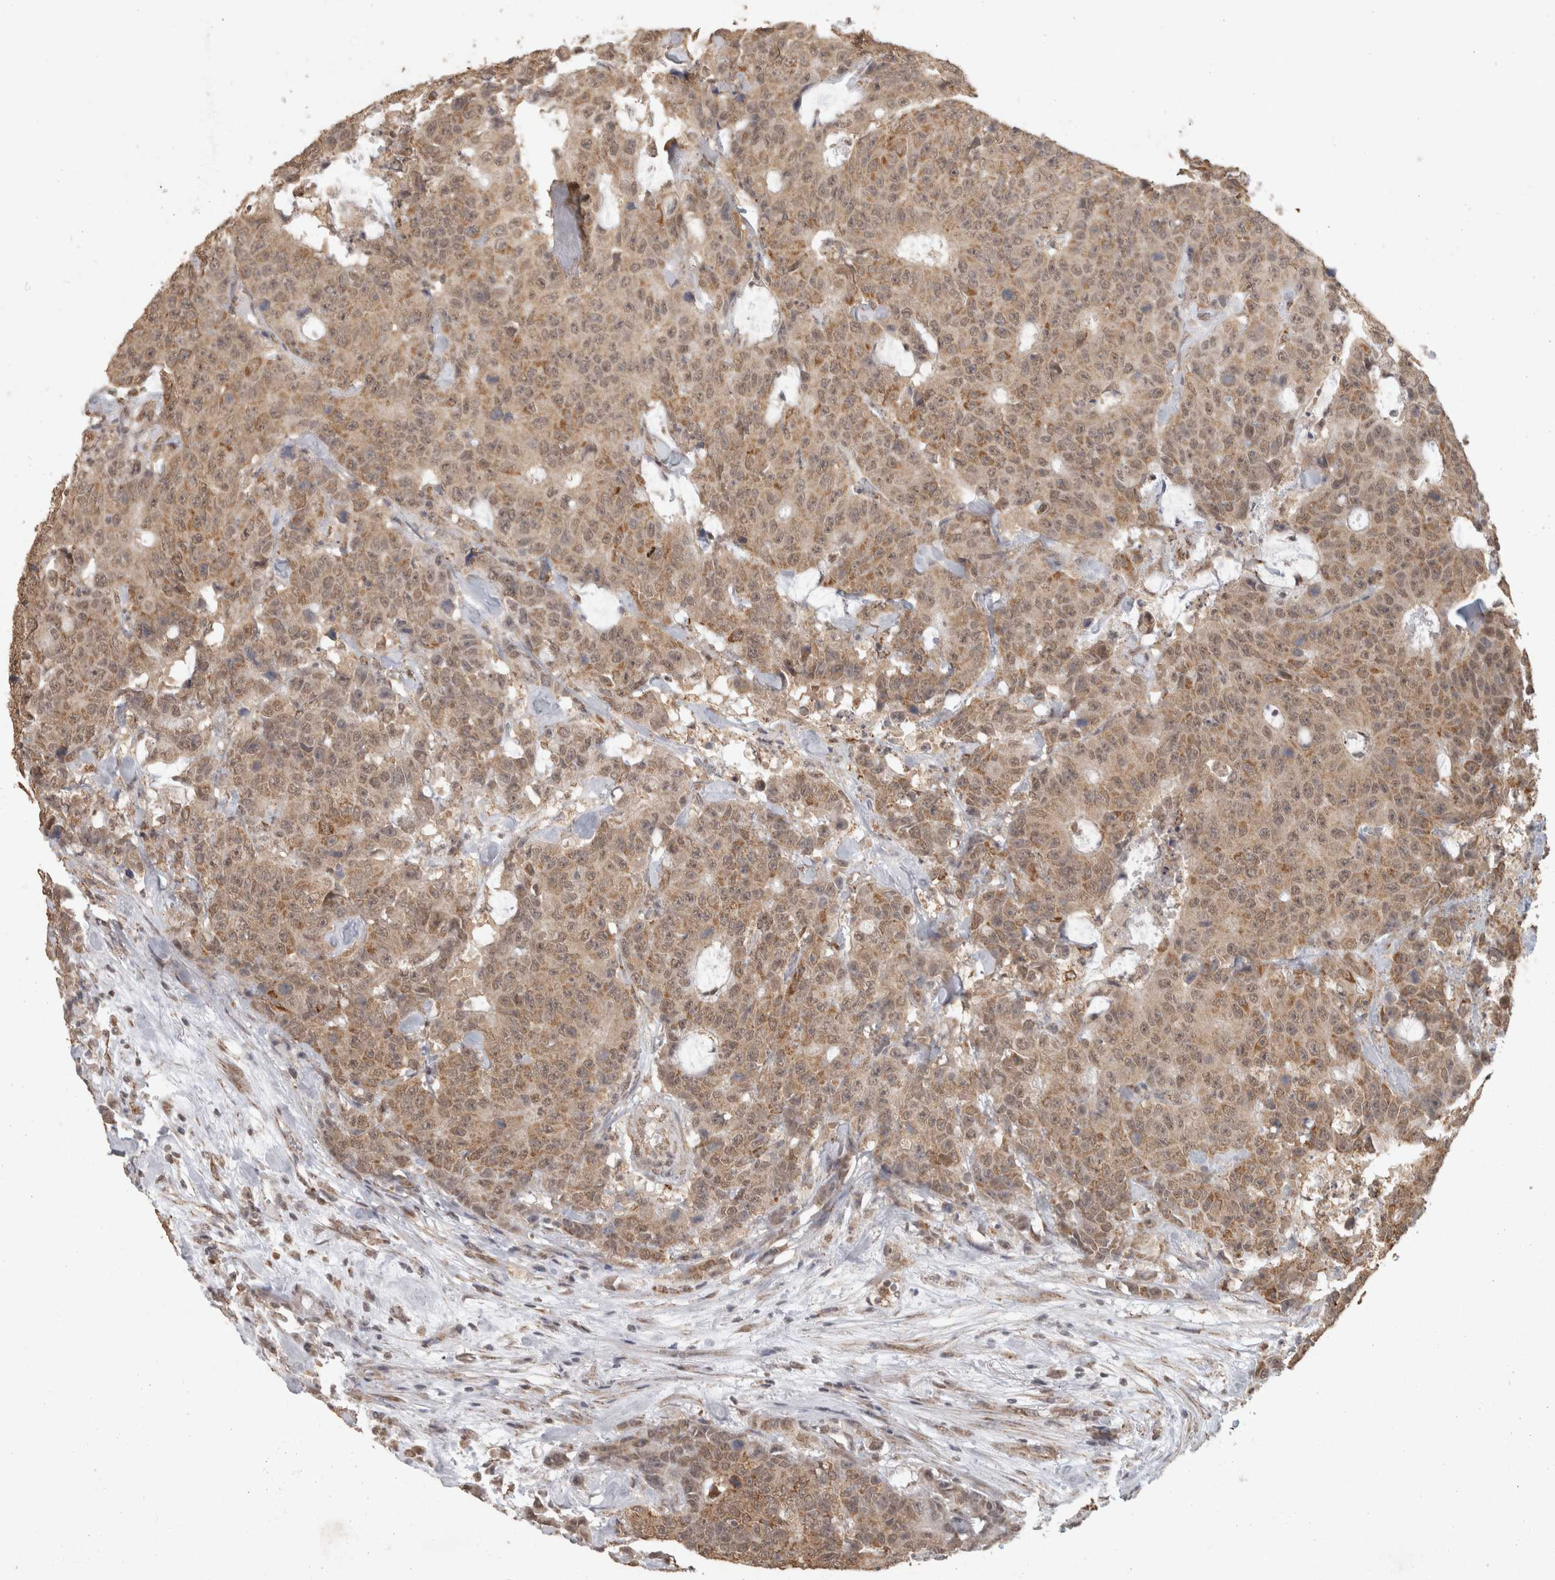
{"staining": {"intensity": "weak", "quantity": ">75%", "location": "cytoplasmic/membranous,nuclear"}, "tissue": "colorectal cancer", "cell_type": "Tumor cells", "image_type": "cancer", "snomed": [{"axis": "morphology", "description": "Adenocarcinoma, NOS"}, {"axis": "topography", "description": "Colon"}], "caption": "Brown immunohistochemical staining in human adenocarcinoma (colorectal) reveals weak cytoplasmic/membranous and nuclear staining in approximately >75% of tumor cells.", "gene": "BNIP3L", "patient": {"sex": "female", "age": 86}}